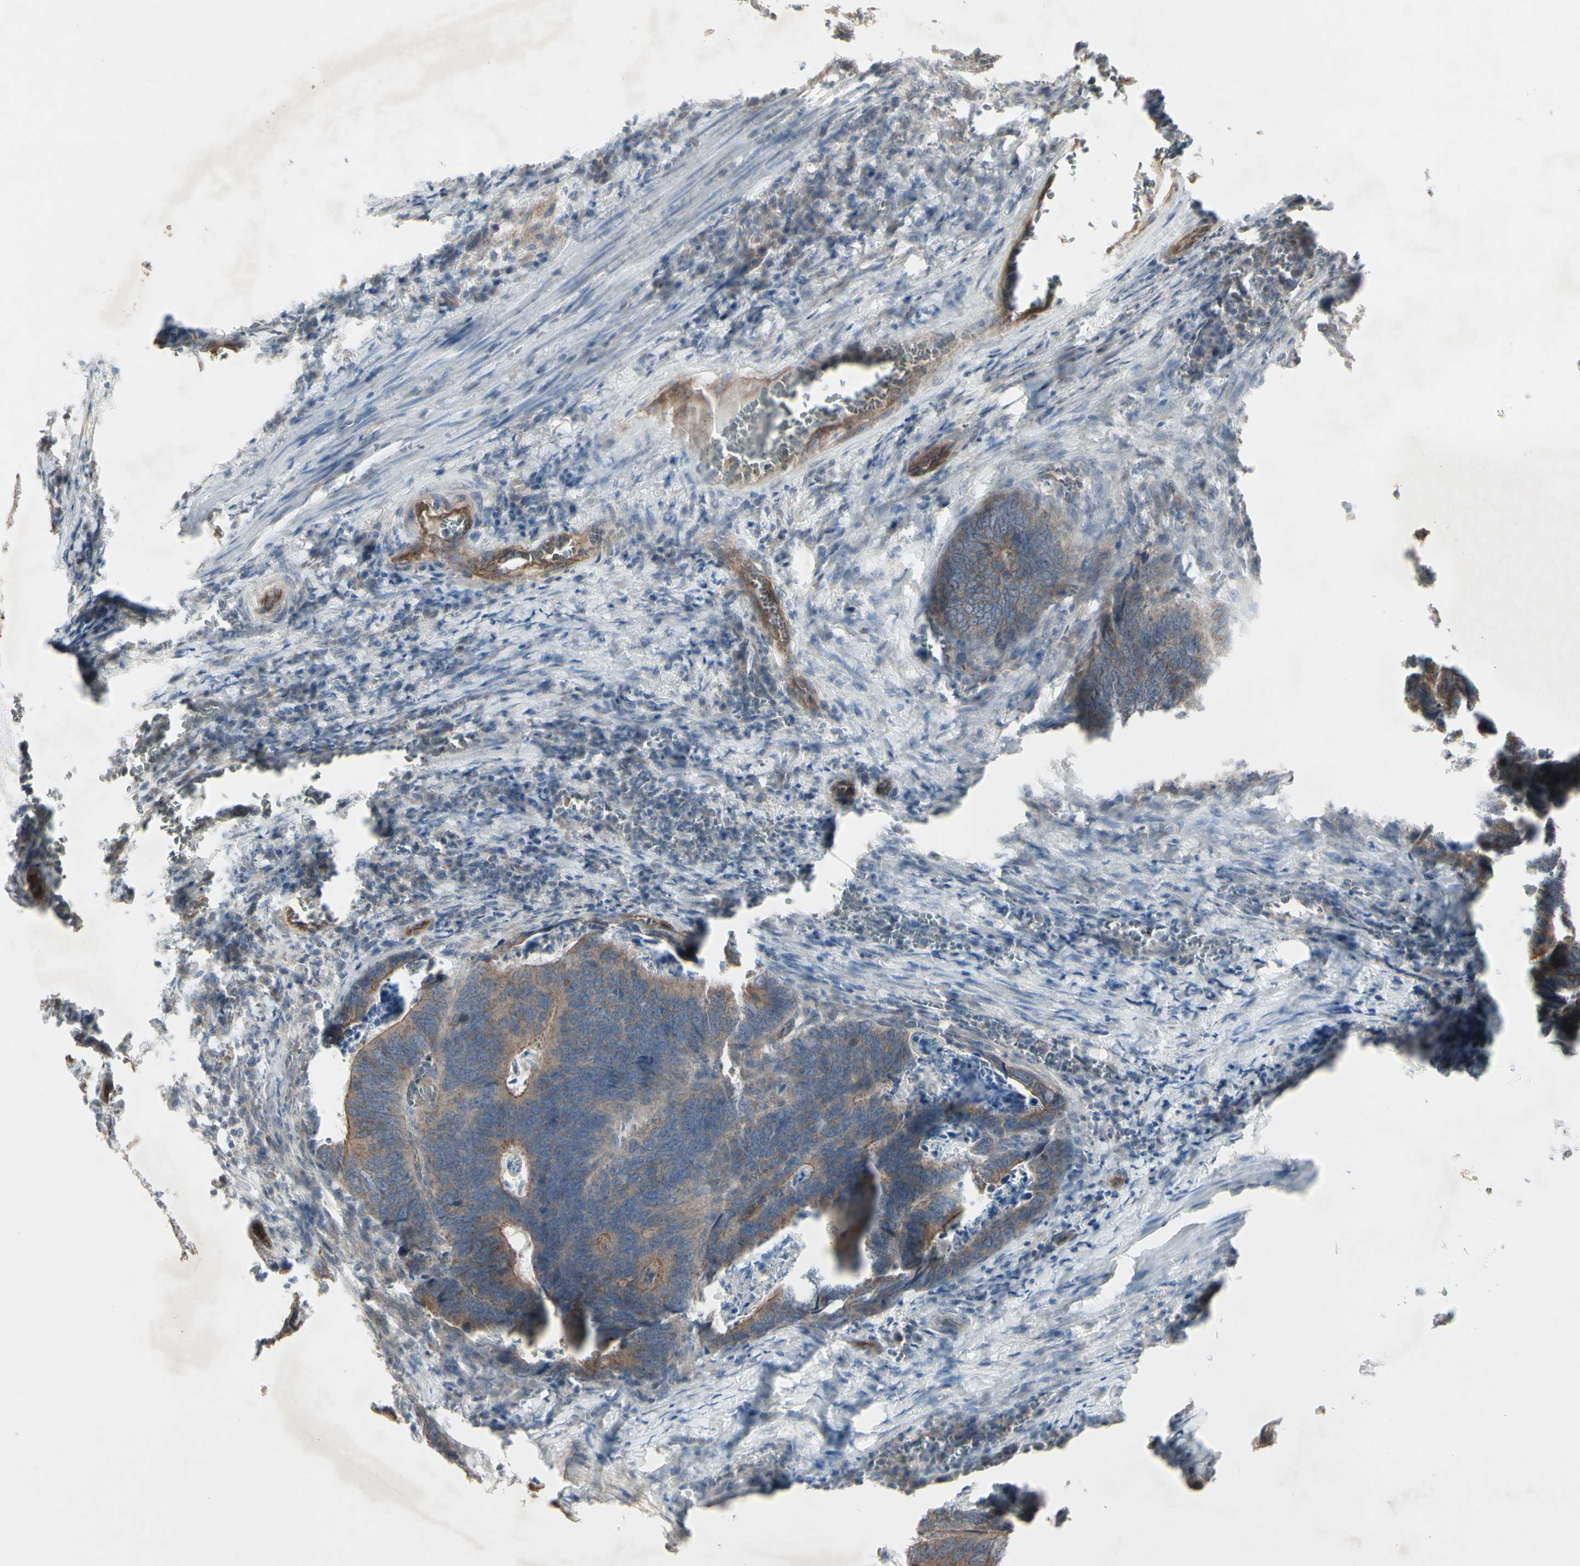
{"staining": {"intensity": "moderate", "quantity": ">75%", "location": "cytoplasmic/membranous"}, "tissue": "colorectal cancer", "cell_type": "Tumor cells", "image_type": "cancer", "snomed": [{"axis": "morphology", "description": "Adenocarcinoma, NOS"}, {"axis": "topography", "description": "Colon"}], "caption": "High-power microscopy captured an IHC photomicrograph of colorectal cancer (adenocarcinoma), revealing moderate cytoplasmic/membranous staining in approximately >75% of tumor cells. Nuclei are stained in blue.", "gene": "JAG1", "patient": {"sex": "male", "age": 72}}